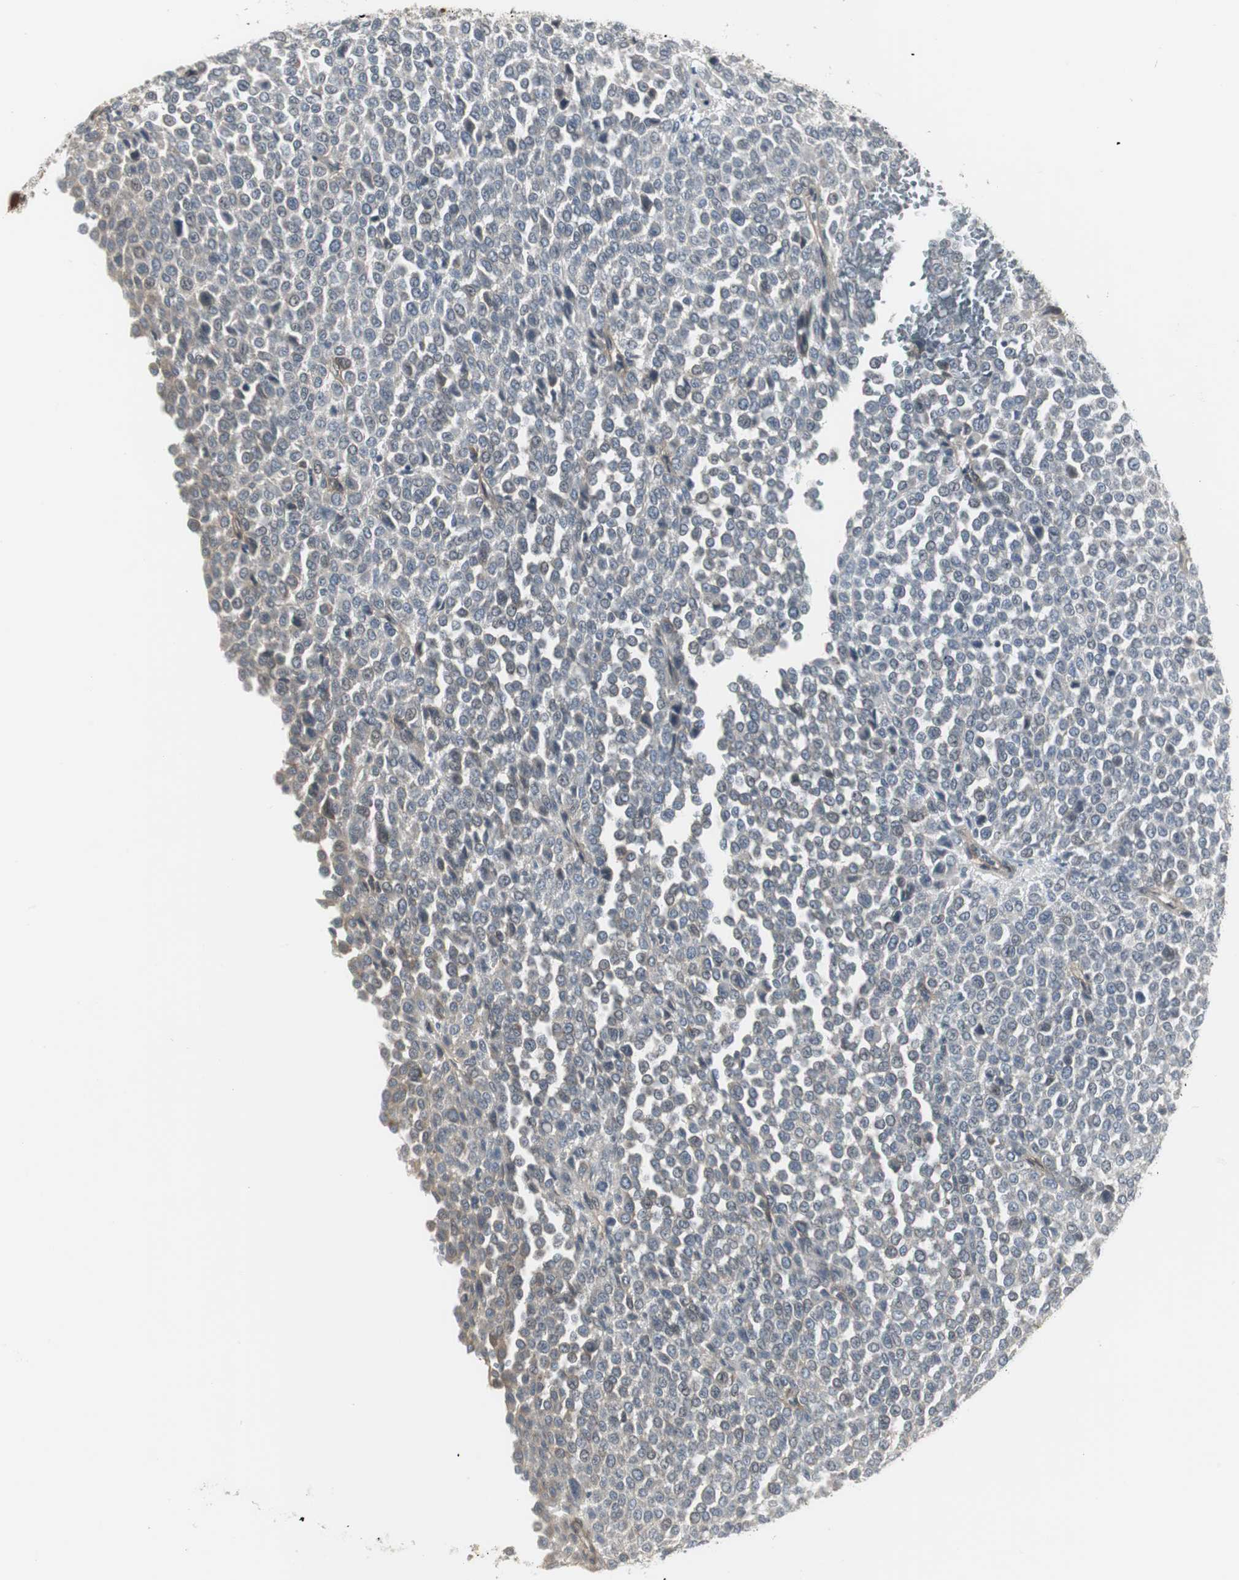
{"staining": {"intensity": "weak", "quantity": "<25%", "location": "cytoplasmic/membranous"}, "tissue": "melanoma", "cell_type": "Tumor cells", "image_type": "cancer", "snomed": [{"axis": "morphology", "description": "Malignant melanoma, Metastatic site"}, {"axis": "topography", "description": "Pancreas"}], "caption": "The image reveals no significant staining in tumor cells of malignant melanoma (metastatic site).", "gene": "SCYL3", "patient": {"sex": "female", "age": 30}}